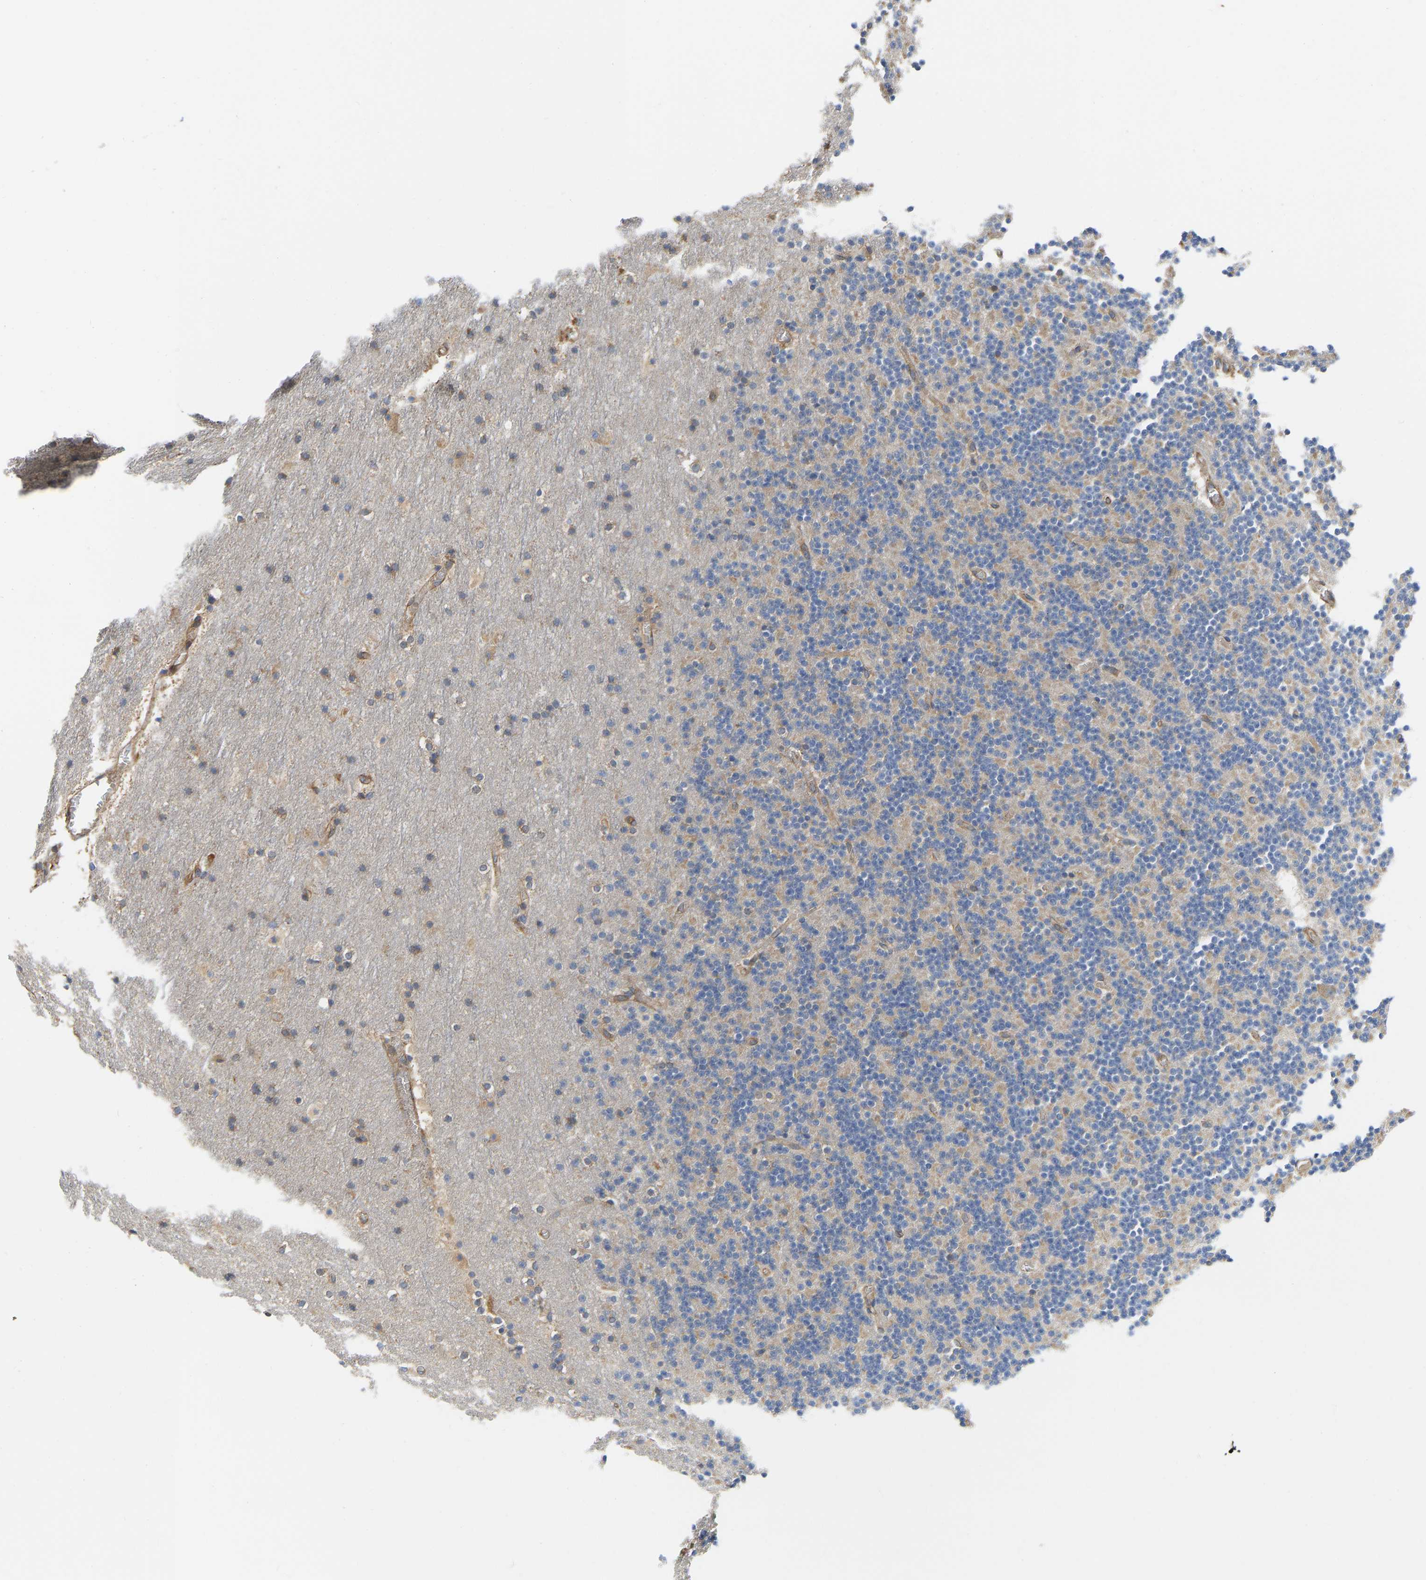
{"staining": {"intensity": "weak", "quantity": "<25%", "location": "cytoplasmic/membranous"}, "tissue": "cerebellum", "cell_type": "Cells in granular layer", "image_type": "normal", "snomed": [{"axis": "morphology", "description": "Normal tissue, NOS"}, {"axis": "topography", "description": "Cerebellum"}], "caption": "Immunohistochemistry (IHC) histopathology image of benign cerebellum: human cerebellum stained with DAB (3,3'-diaminobenzidine) exhibits no significant protein positivity in cells in granular layer. The staining is performed using DAB (3,3'-diaminobenzidine) brown chromogen with nuclei counter-stained in using hematoxylin.", "gene": "FLNB", "patient": {"sex": "male", "age": 45}}